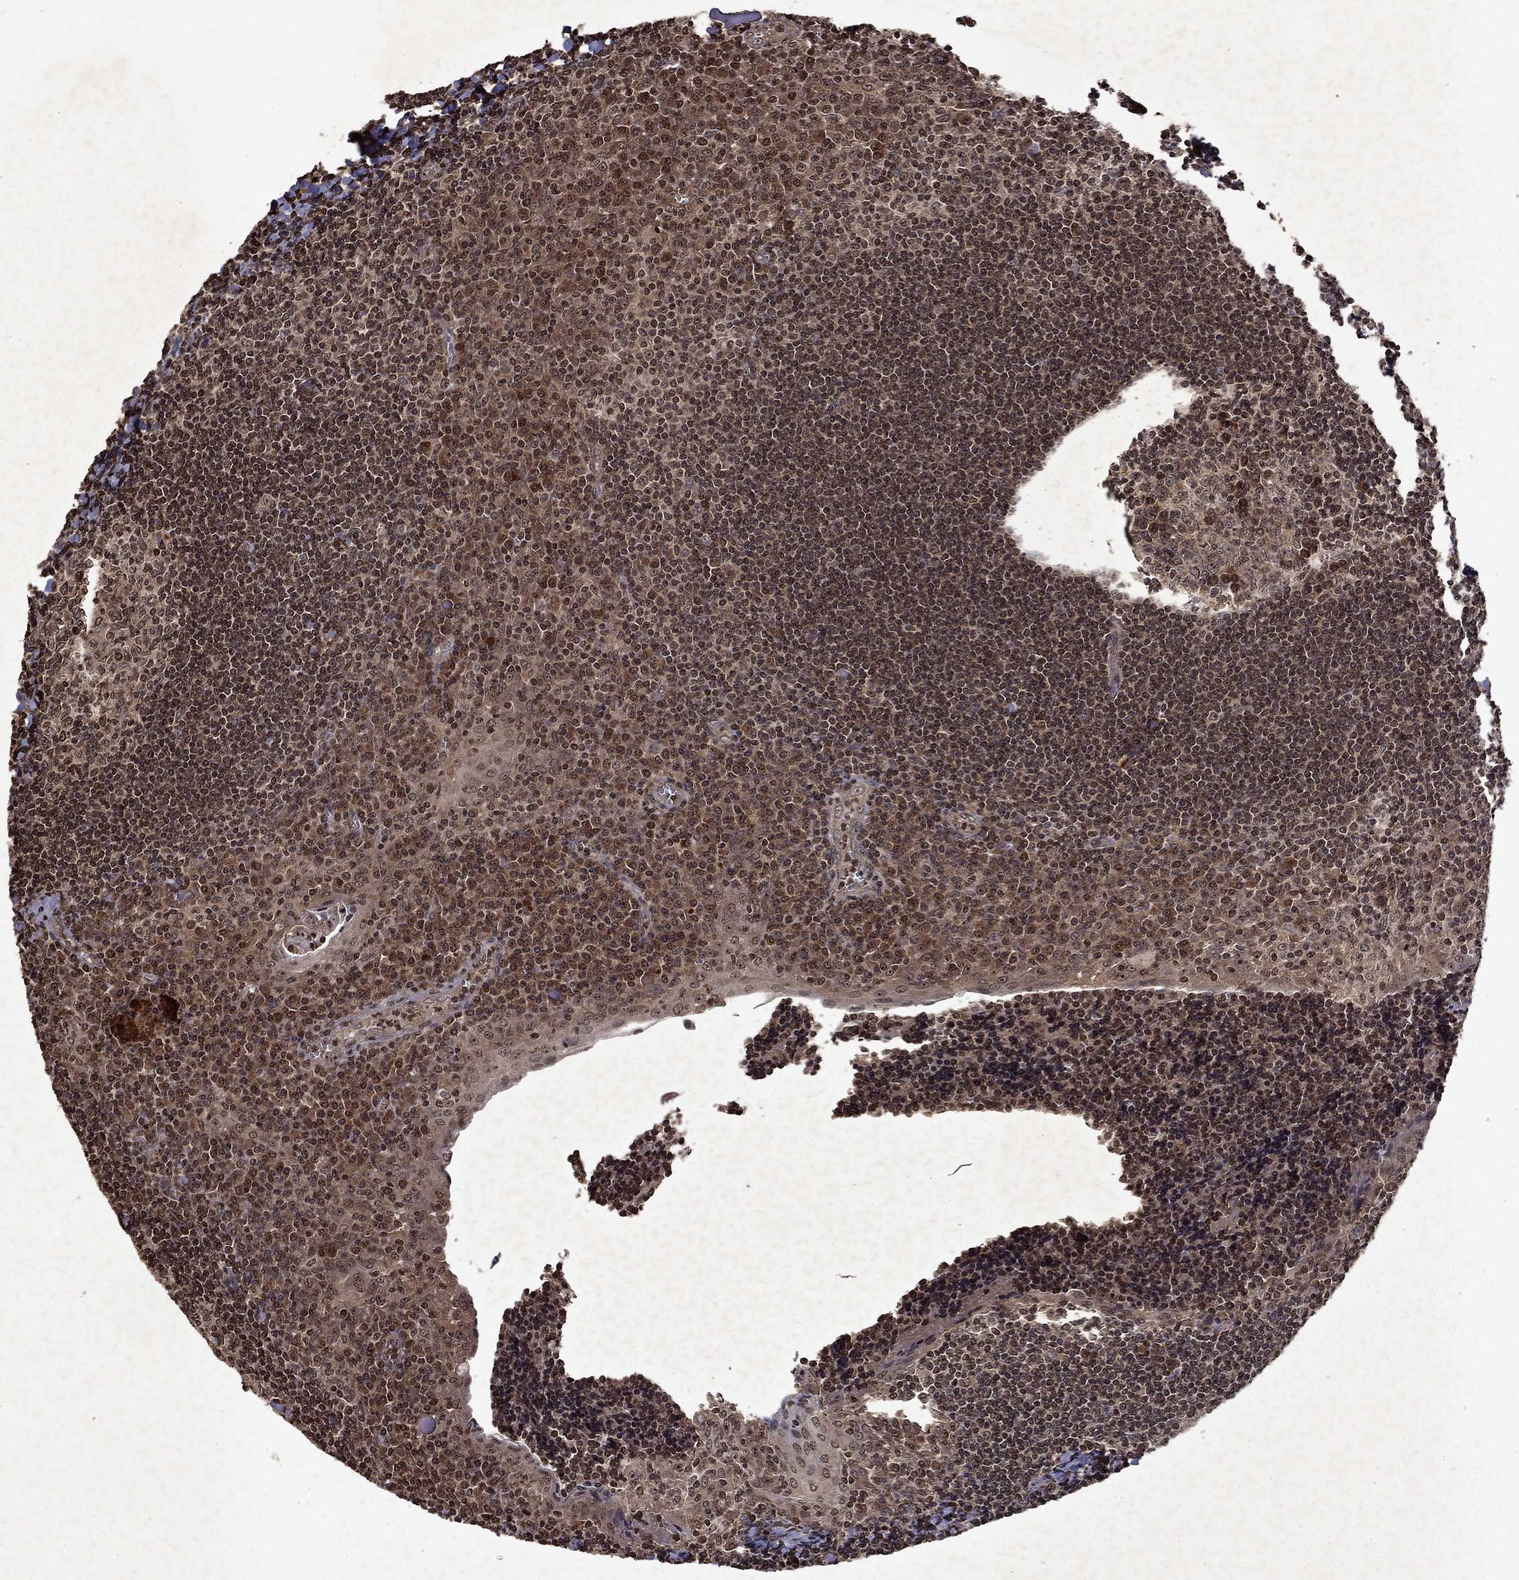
{"staining": {"intensity": "weak", "quantity": ">75%", "location": "cytoplasmic/membranous,nuclear"}, "tissue": "tonsil", "cell_type": "Germinal center cells", "image_type": "normal", "snomed": [{"axis": "morphology", "description": "Normal tissue, NOS"}, {"axis": "topography", "description": "Tonsil"}], "caption": "A histopathology image of tonsil stained for a protein displays weak cytoplasmic/membranous,nuclear brown staining in germinal center cells. The protein is shown in brown color, while the nuclei are stained blue.", "gene": "PIN4", "patient": {"sex": "female", "age": 12}}